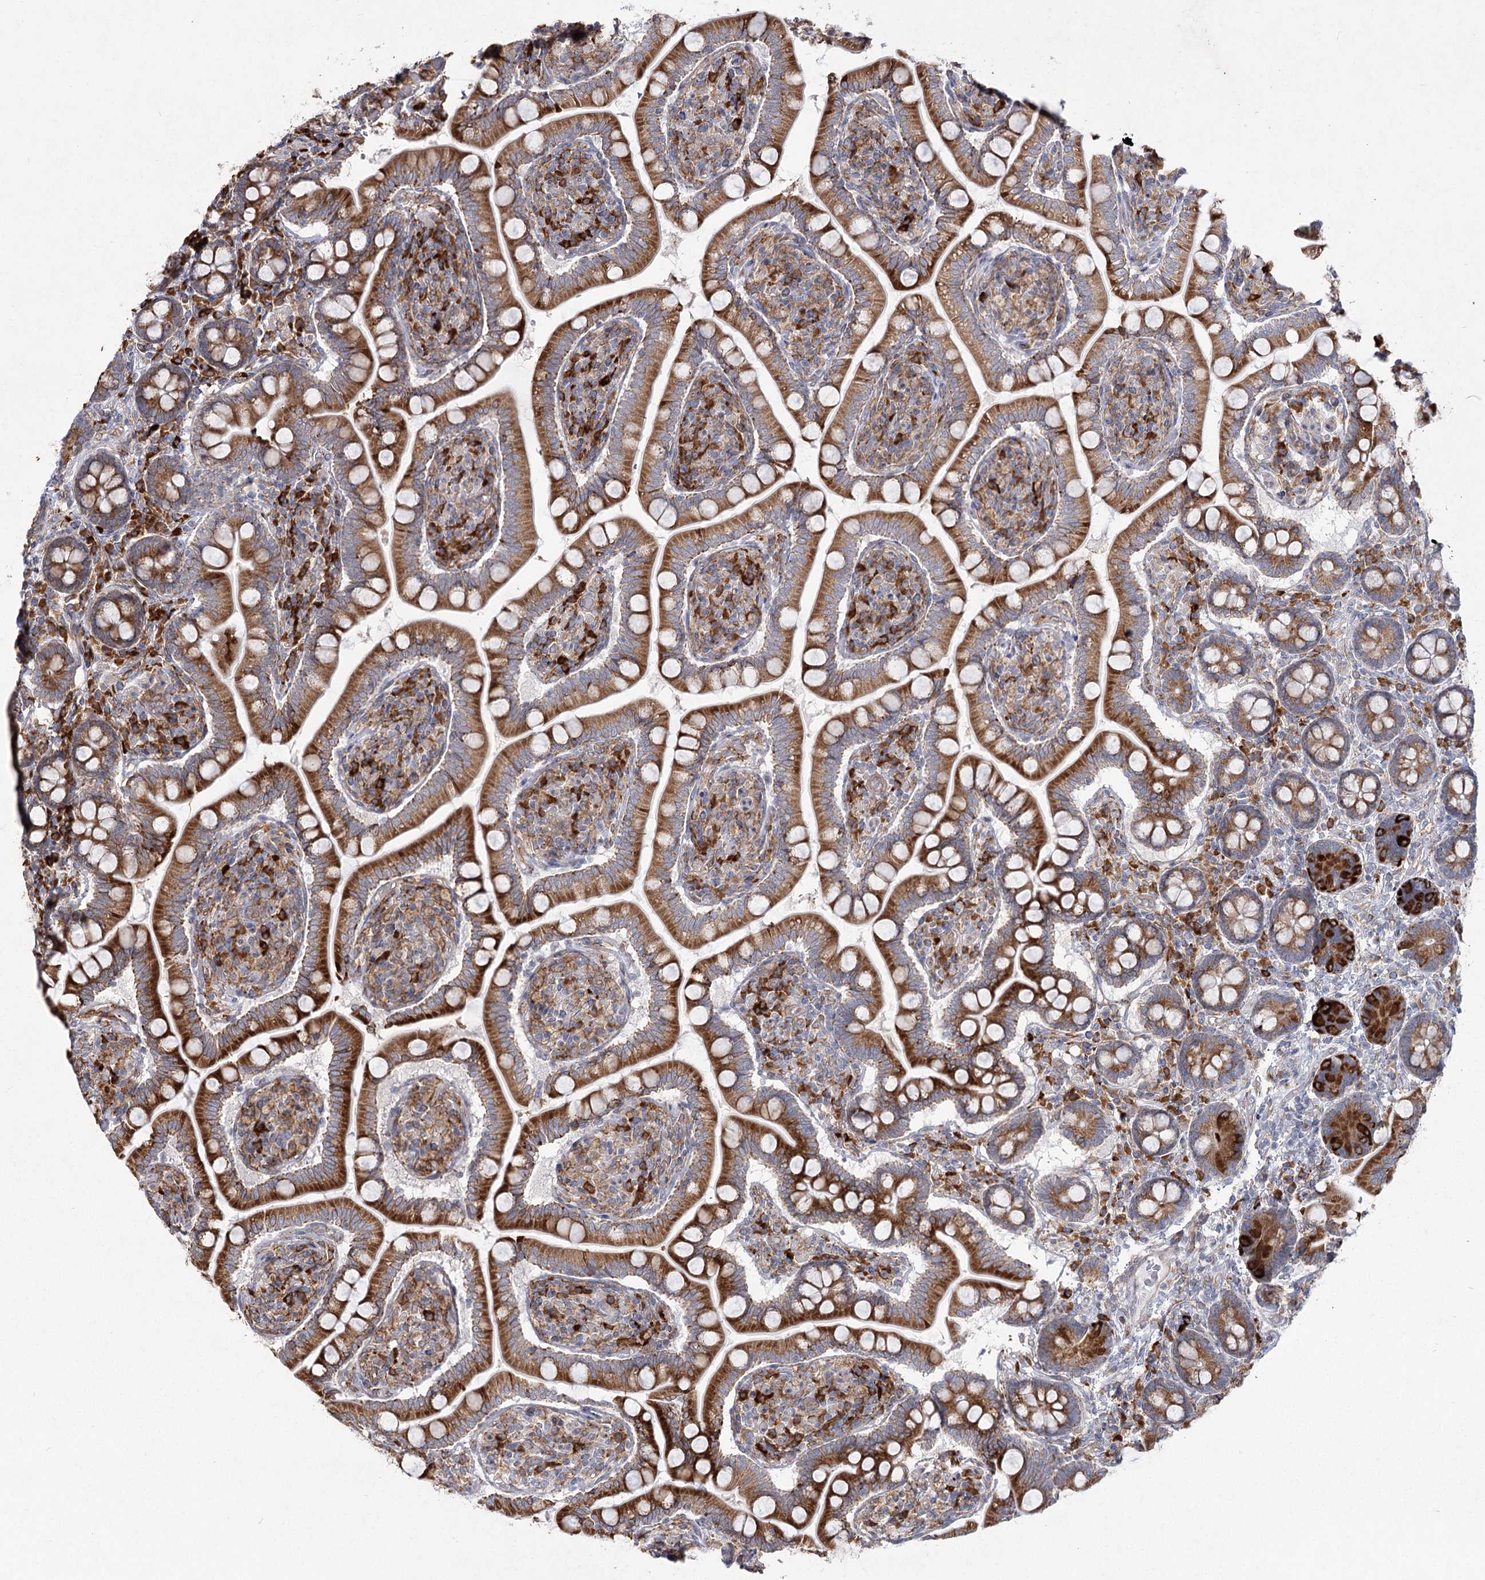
{"staining": {"intensity": "strong", "quantity": ">75%", "location": "cytoplasmic/membranous"}, "tissue": "small intestine", "cell_type": "Glandular cells", "image_type": "normal", "snomed": [{"axis": "morphology", "description": "Normal tissue, NOS"}, {"axis": "topography", "description": "Small intestine"}], "caption": "Normal small intestine demonstrates strong cytoplasmic/membranous expression in about >75% of glandular cells Immunohistochemistry stains the protein in brown and the nuclei are stained blue..", "gene": "NHLRC2", "patient": {"sex": "female", "age": 64}}